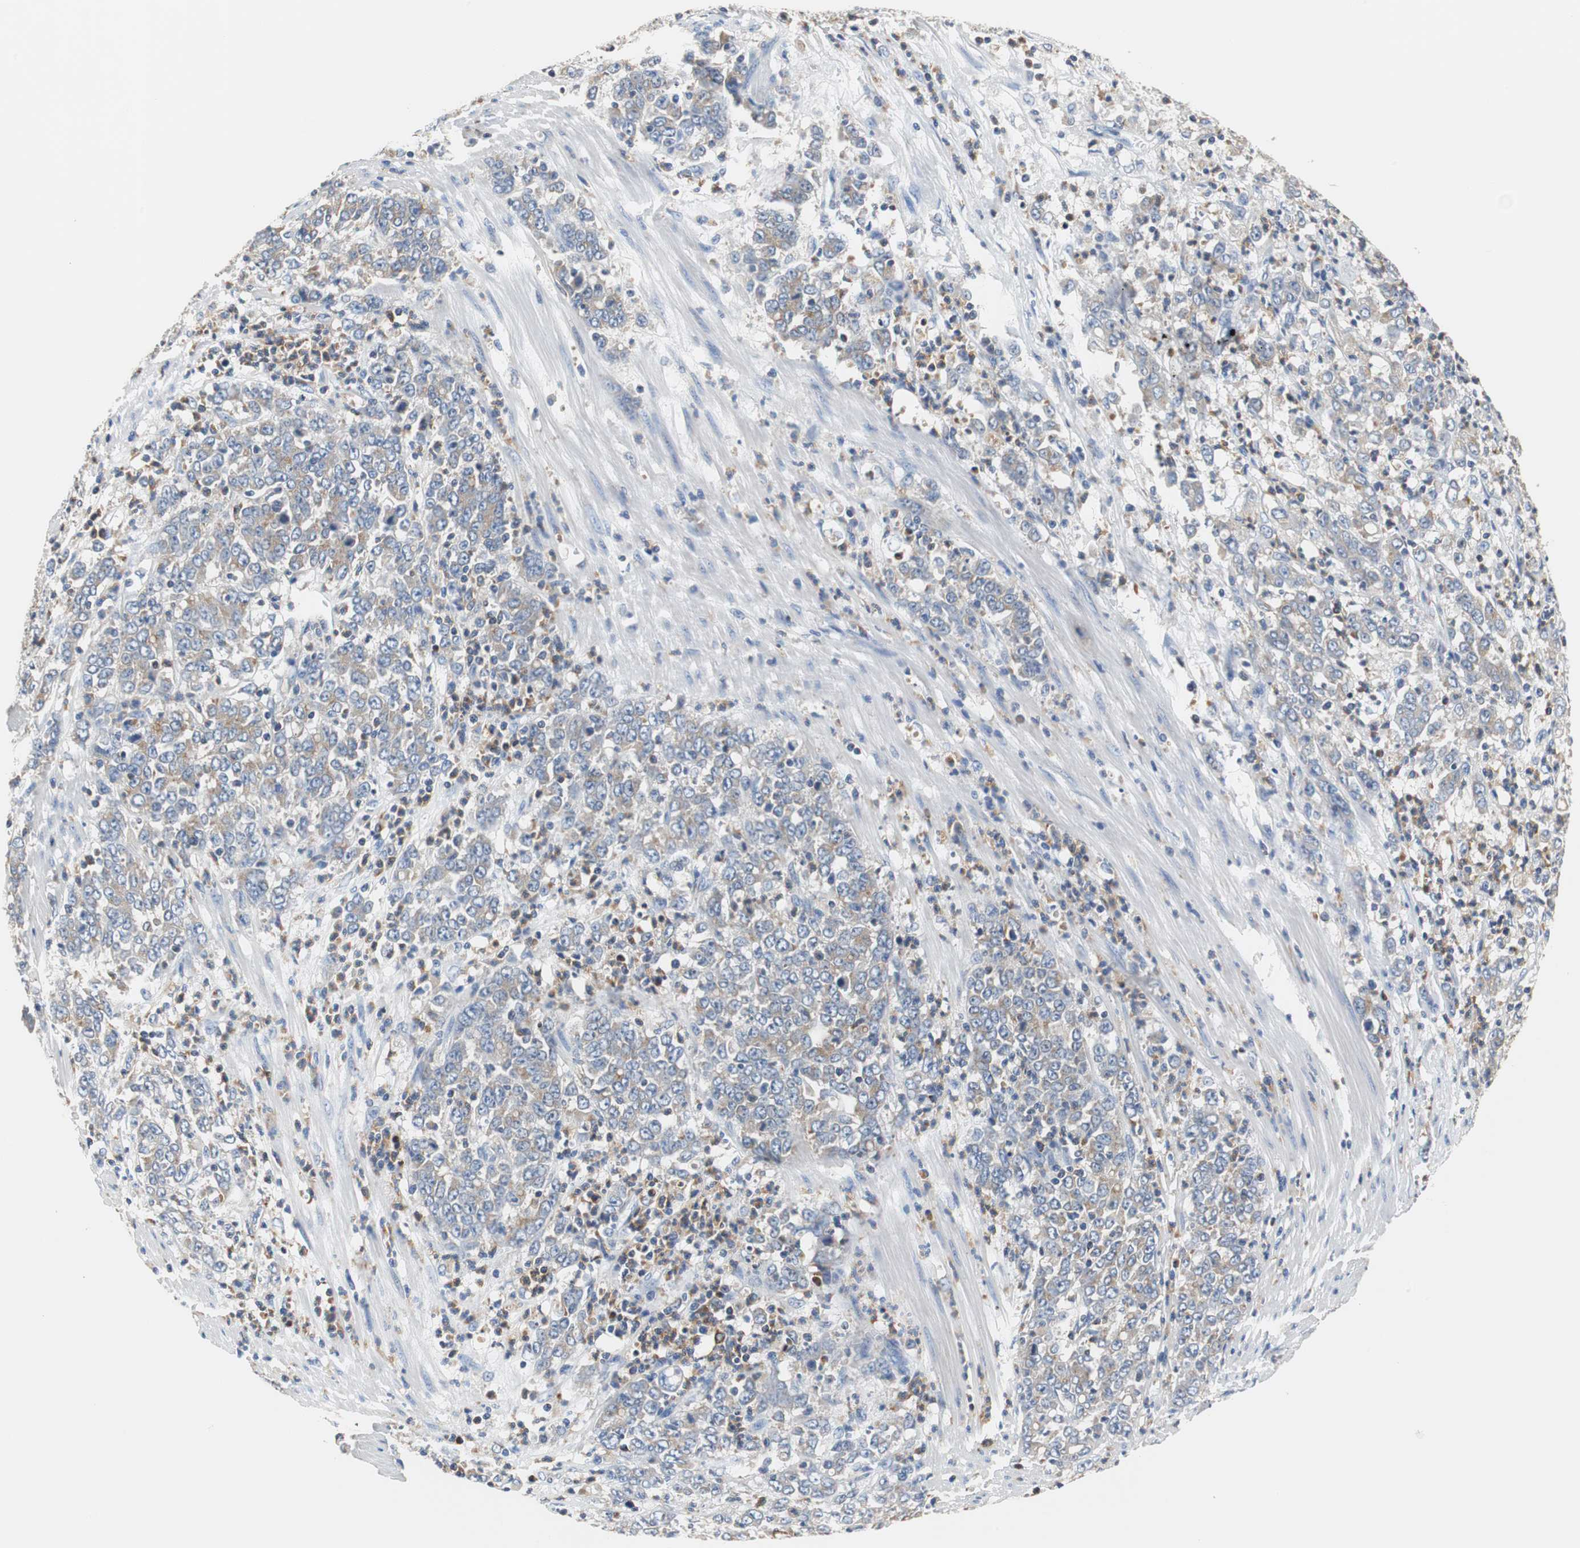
{"staining": {"intensity": "weak", "quantity": ">75%", "location": "cytoplasmic/membranous"}, "tissue": "stomach cancer", "cell_type": "Tumor cells", "image_type": "cancer", "snomed": [{"axis": "morphology", "description": "Adenocarcinoma, NOS"}, {"axis": "topography", "description": "Stomach, lower"}], "caption": "This photomicrograph displays adenocarcinoma (stomach) stained with immunohistochemistry to label a protein in brown. The cytoplasmic/membranous of tumor cells show weak positivity for the protein. Nuclei are counter-stained blue.", "gene": "VAMP8", "patient": {"sex": "female", "age": 71}}